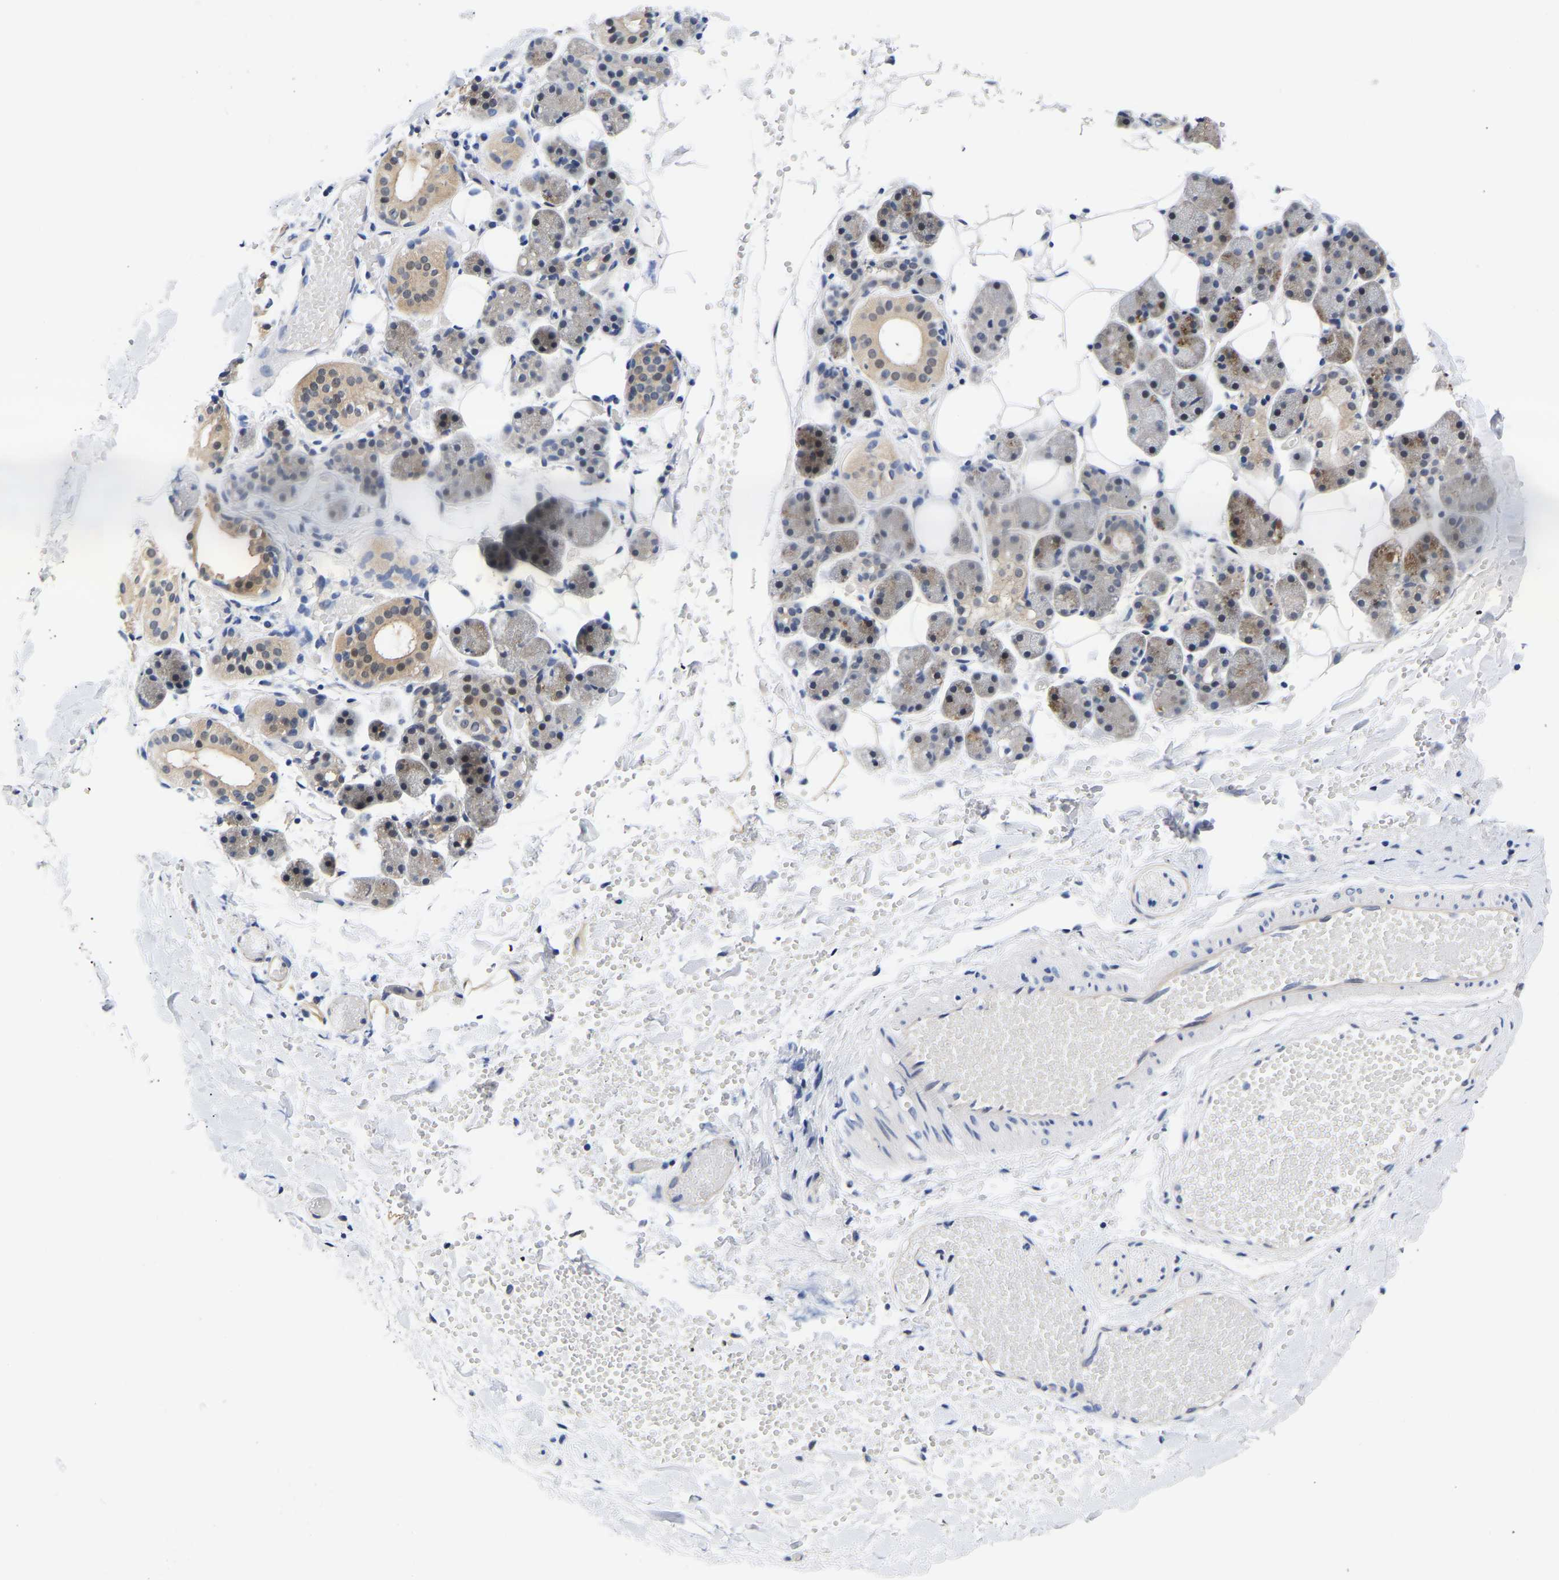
{"staining": {"intensity": "moderate", "quantity": "<25%", "location": "cytoplasmic/membranous"}, "tissue": "salivary gland", "cell_type": "Glandular cells", "image_type": "normal", "snomed": [{"axis": "morphology", "description": "Normal tissue, NOS"}, {"axis": "topography", "description": "Salivary gland"}], "caption": "Salivary gland was stained to show a protein in brown. There is low levels of moderate cytoplasmic/membranous staining in about <25% of glandular cells. Immunohistochemistry (ihc) stains the protein of interest in brown and the nuclei are stained blue.", "gene": "CCDC6", "patient": {"sex": "female", "age": 33}}